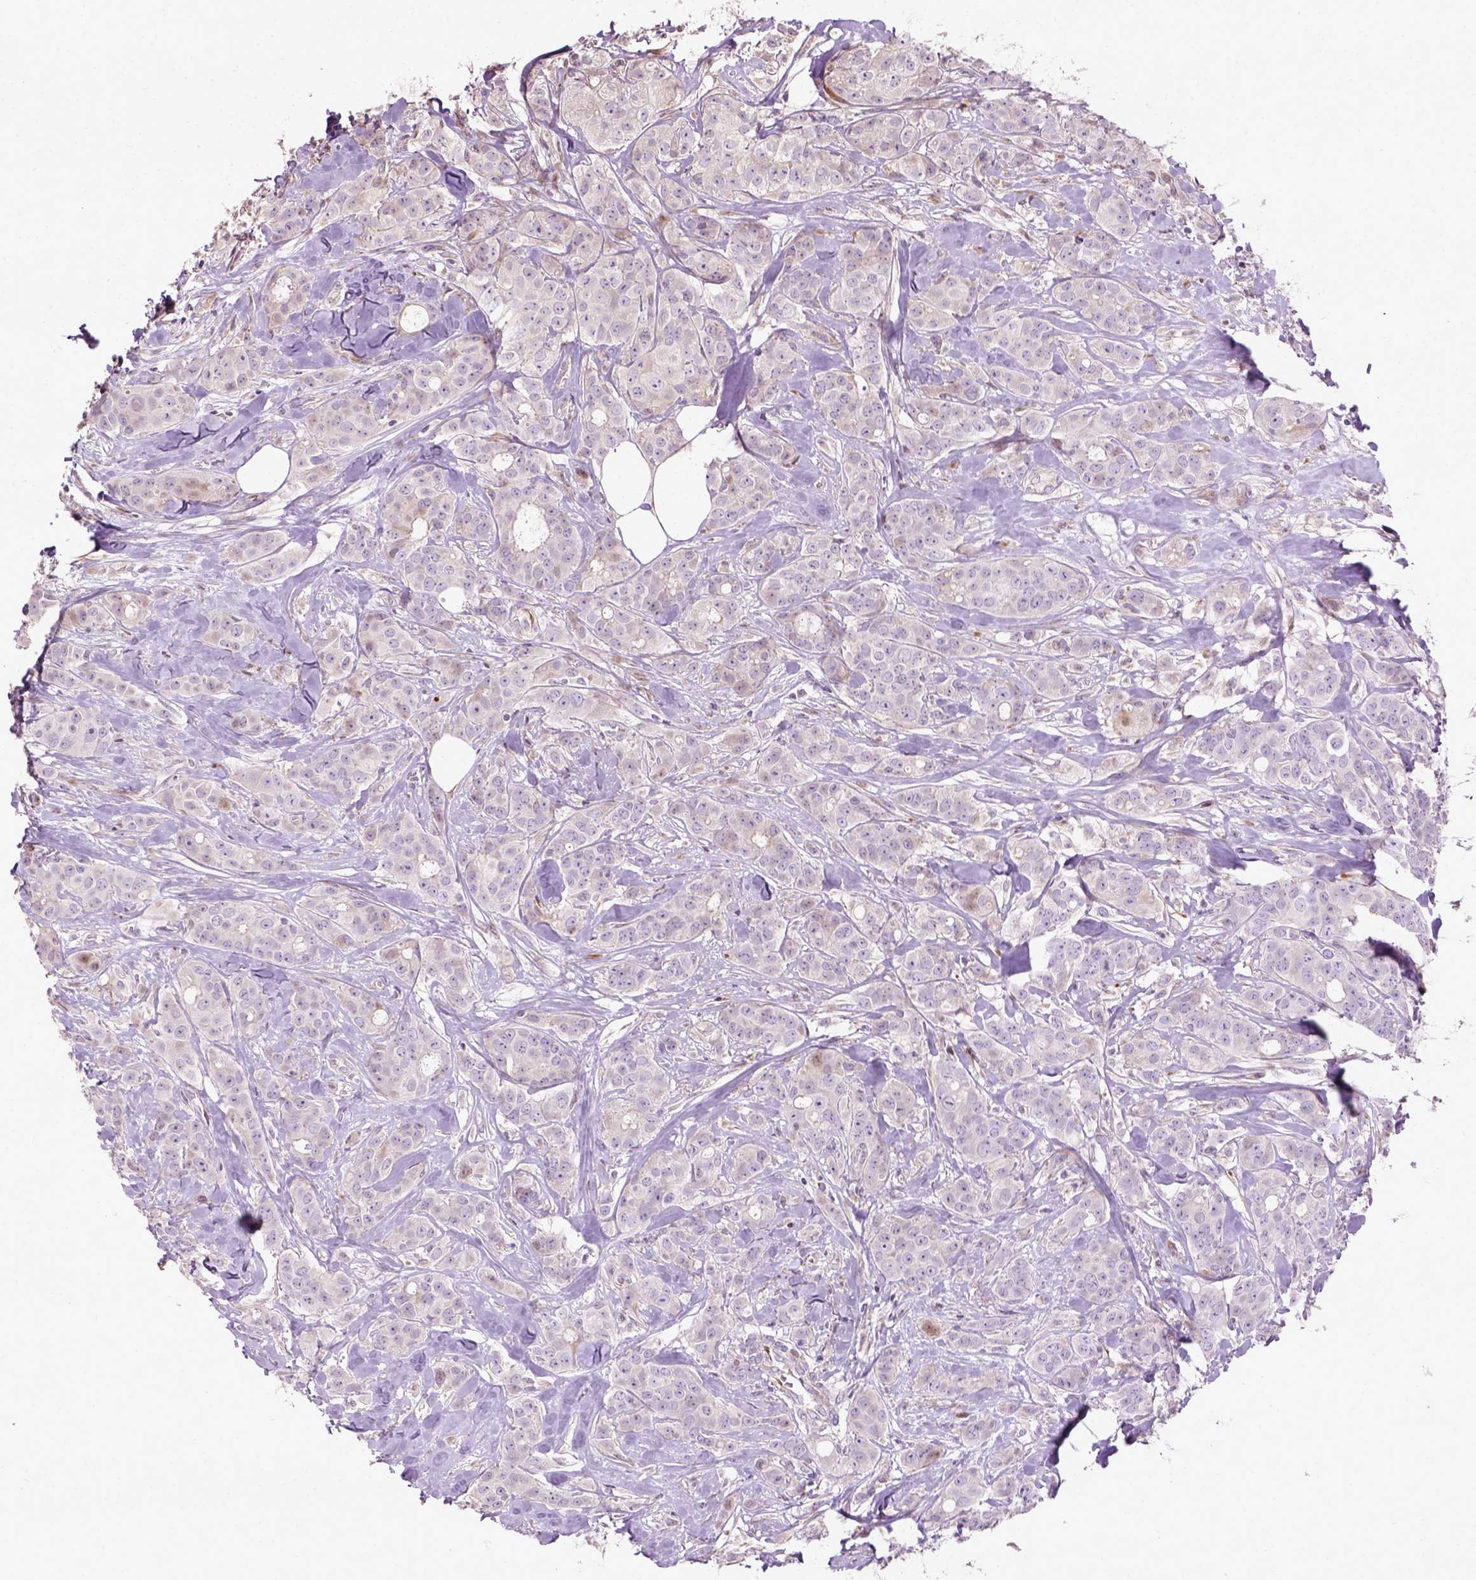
{"staining": {"intensity": "negative", "quantity": "none", "location": "none"}, "tissue": "breast cancer", "cell_type": "Tumor cells", "image_type": "cancer", "snomed": [{"axis": "morphology", "description": "Duct carcinoma"}, {"axis": "topography", "description": "Breast"}], "caption": "Immunohistochemical staining of human breast cancer (intraductal carcinoma) reveals no significant expression in tumor cells.", "gene": "PKP3", "patient": {"sex": "female", "age": 43}}